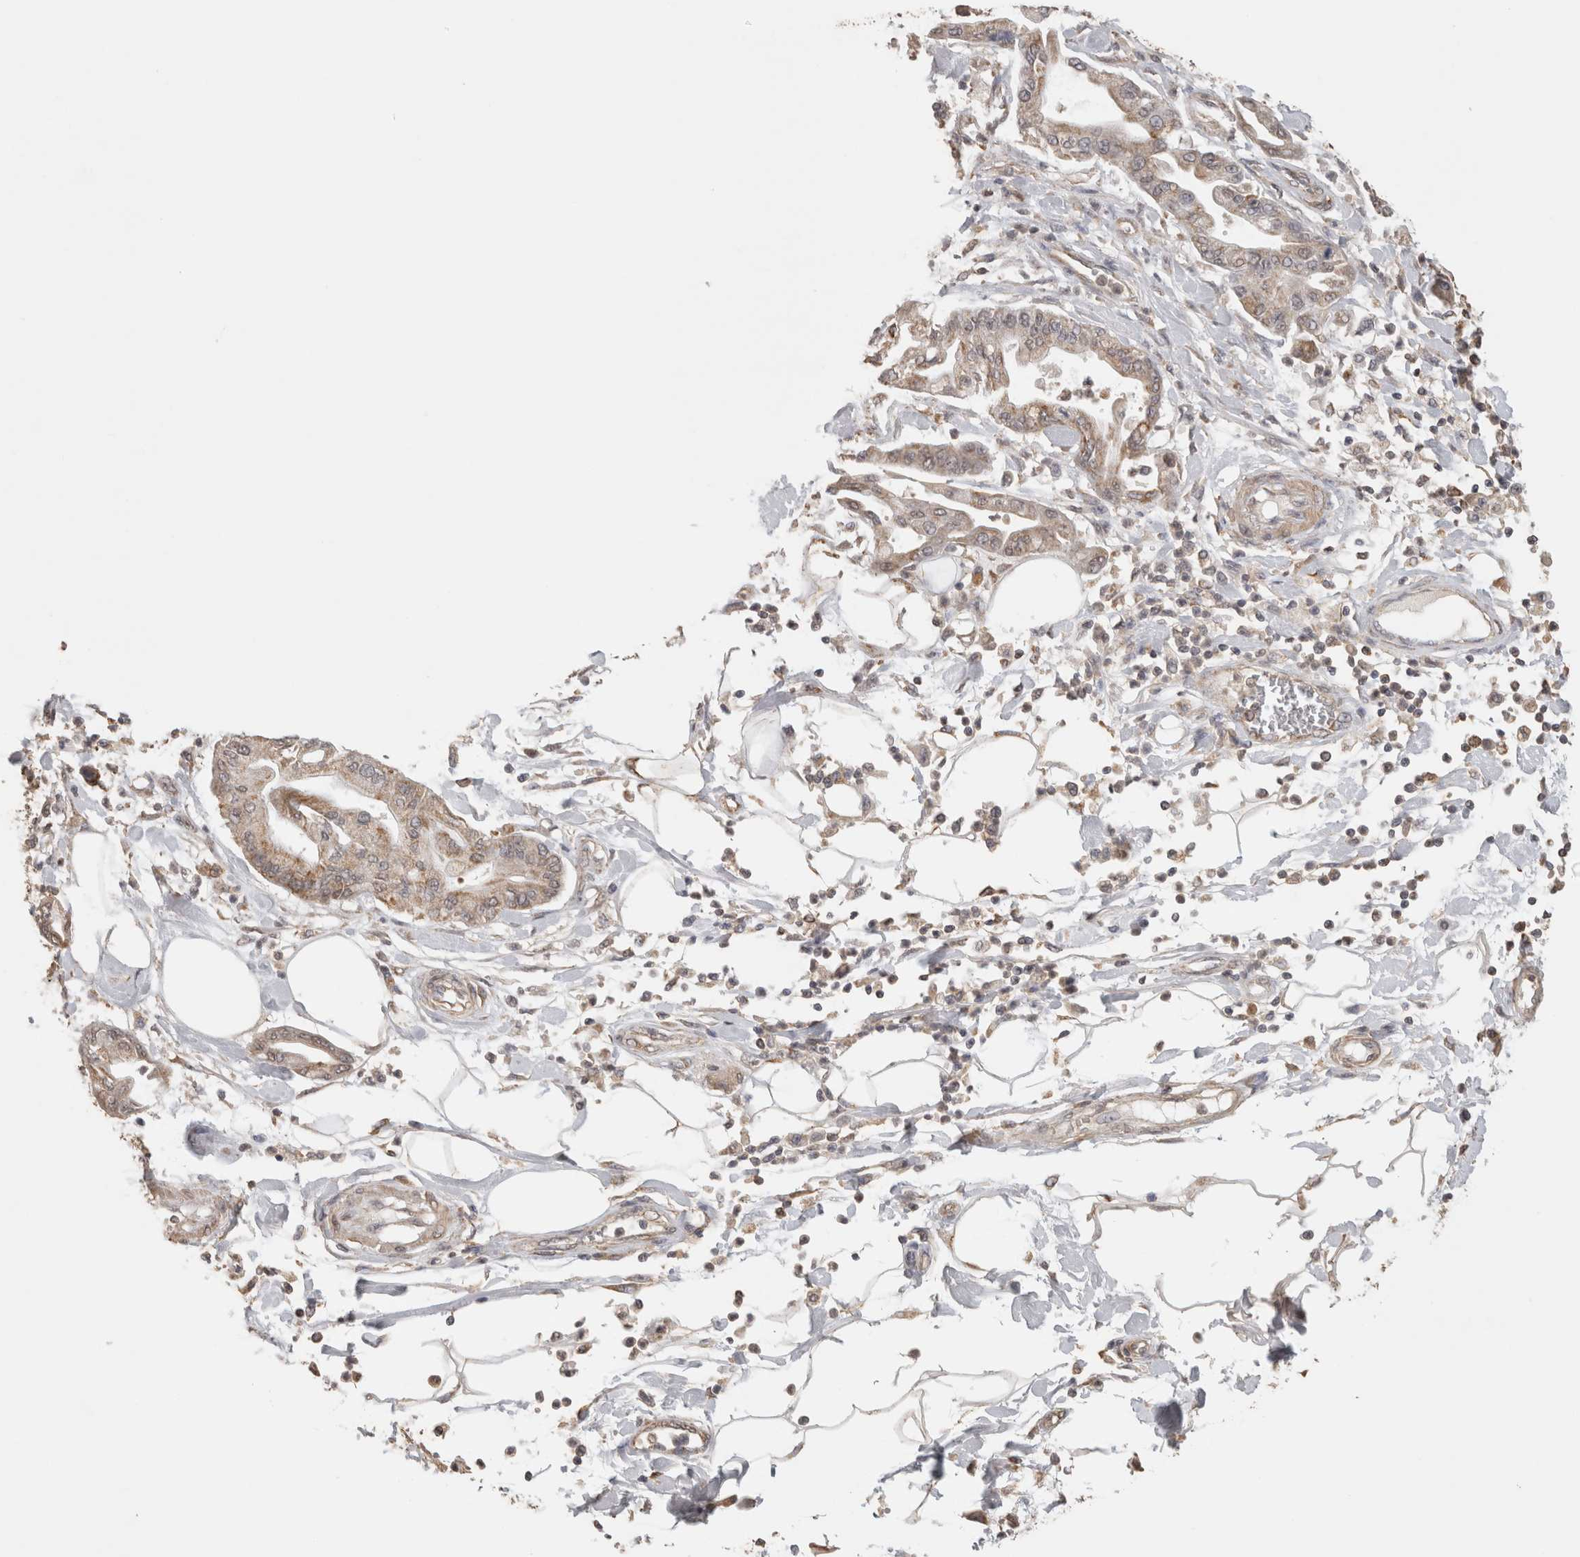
{"staining": {"intensity": "moderate", "quantity": ">75%", "location": "cytoplasmic/membranous"}, "tissue": "pancreatic cancer", "cell_type": "Tumor cells", "image_type": "cancer", "snomed": [{"axis": "morphology", "description": "Adenocarcinoma, NOS"}, {"axis": "morphology", "description": "Adenocarcinoma, metastatic, NOS"}, {"axis": "topography", "description": "Lymph node"}, {"axis": "topography", "description": "Pancreas"}, {"axis": "topography", "description": "Duodenum"}], "caption": "A micrograph of human pancreatic adenocarcinoma stained for a protein displays moderate cytoplasmic/membranous brown staining in tumor cells. (IHC, brightfield microscopy, high magnification).", "gene": "BNIP3L", "patient": {"sex": "female", "age": 64}}